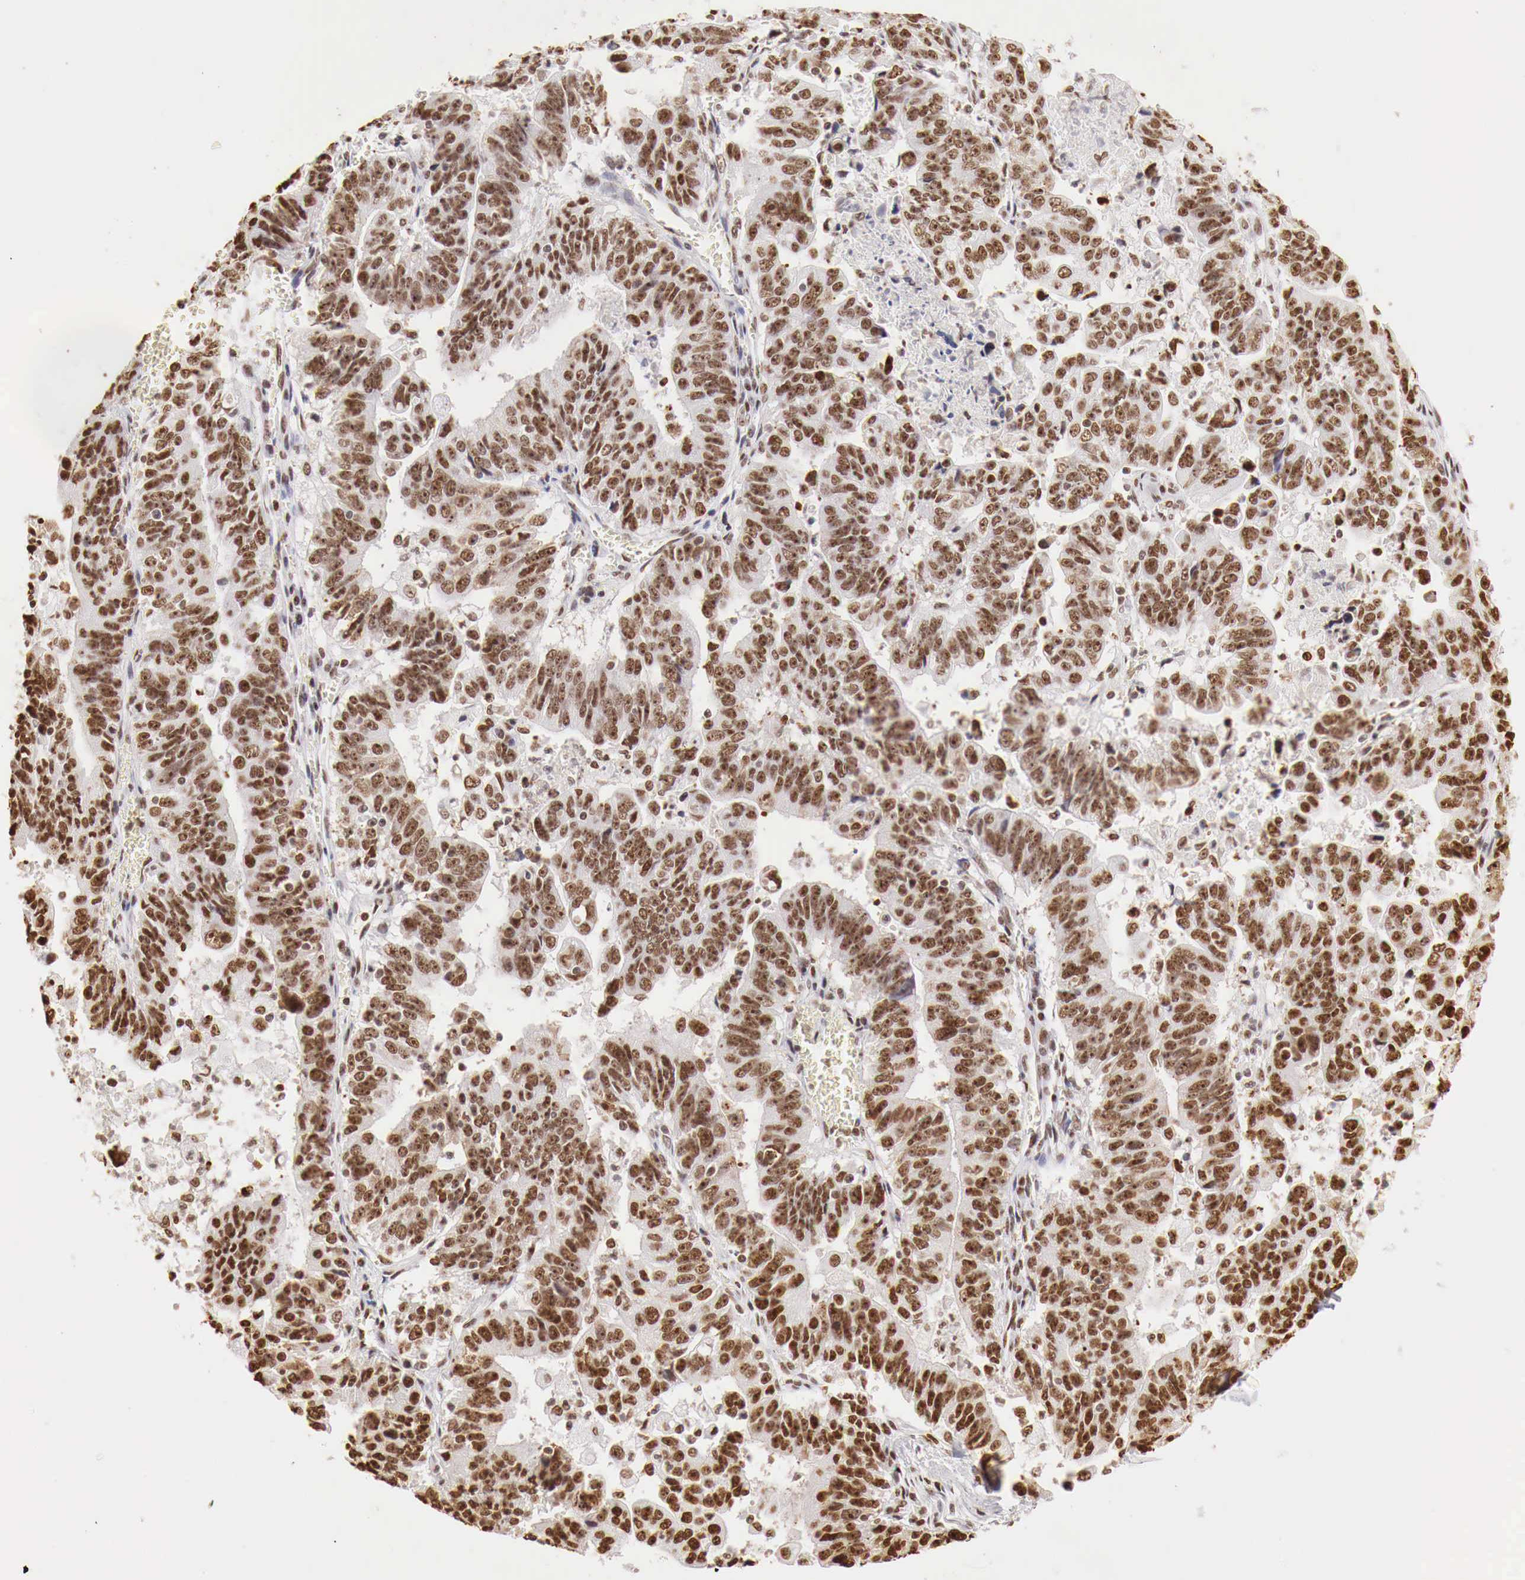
{"staining": {"intensity": "strong", "quantity": ">75%", "location": "nuclear"}, "tissue": "stomach cancer", "cell_type": "Tumor cells", "image_type": "cancer", "snomed": [{"axis": "morphology", "description": "Adenocarcinoma, NOS"}, {"axis": "topography", "description": "Stomach, upper"}], "caption": "Stomach adenocarcinoma stained with a protein marker shows strong staining in tumor cells.", "gene": "DKC1", "patient": {"sex": "female", "age": 50}}